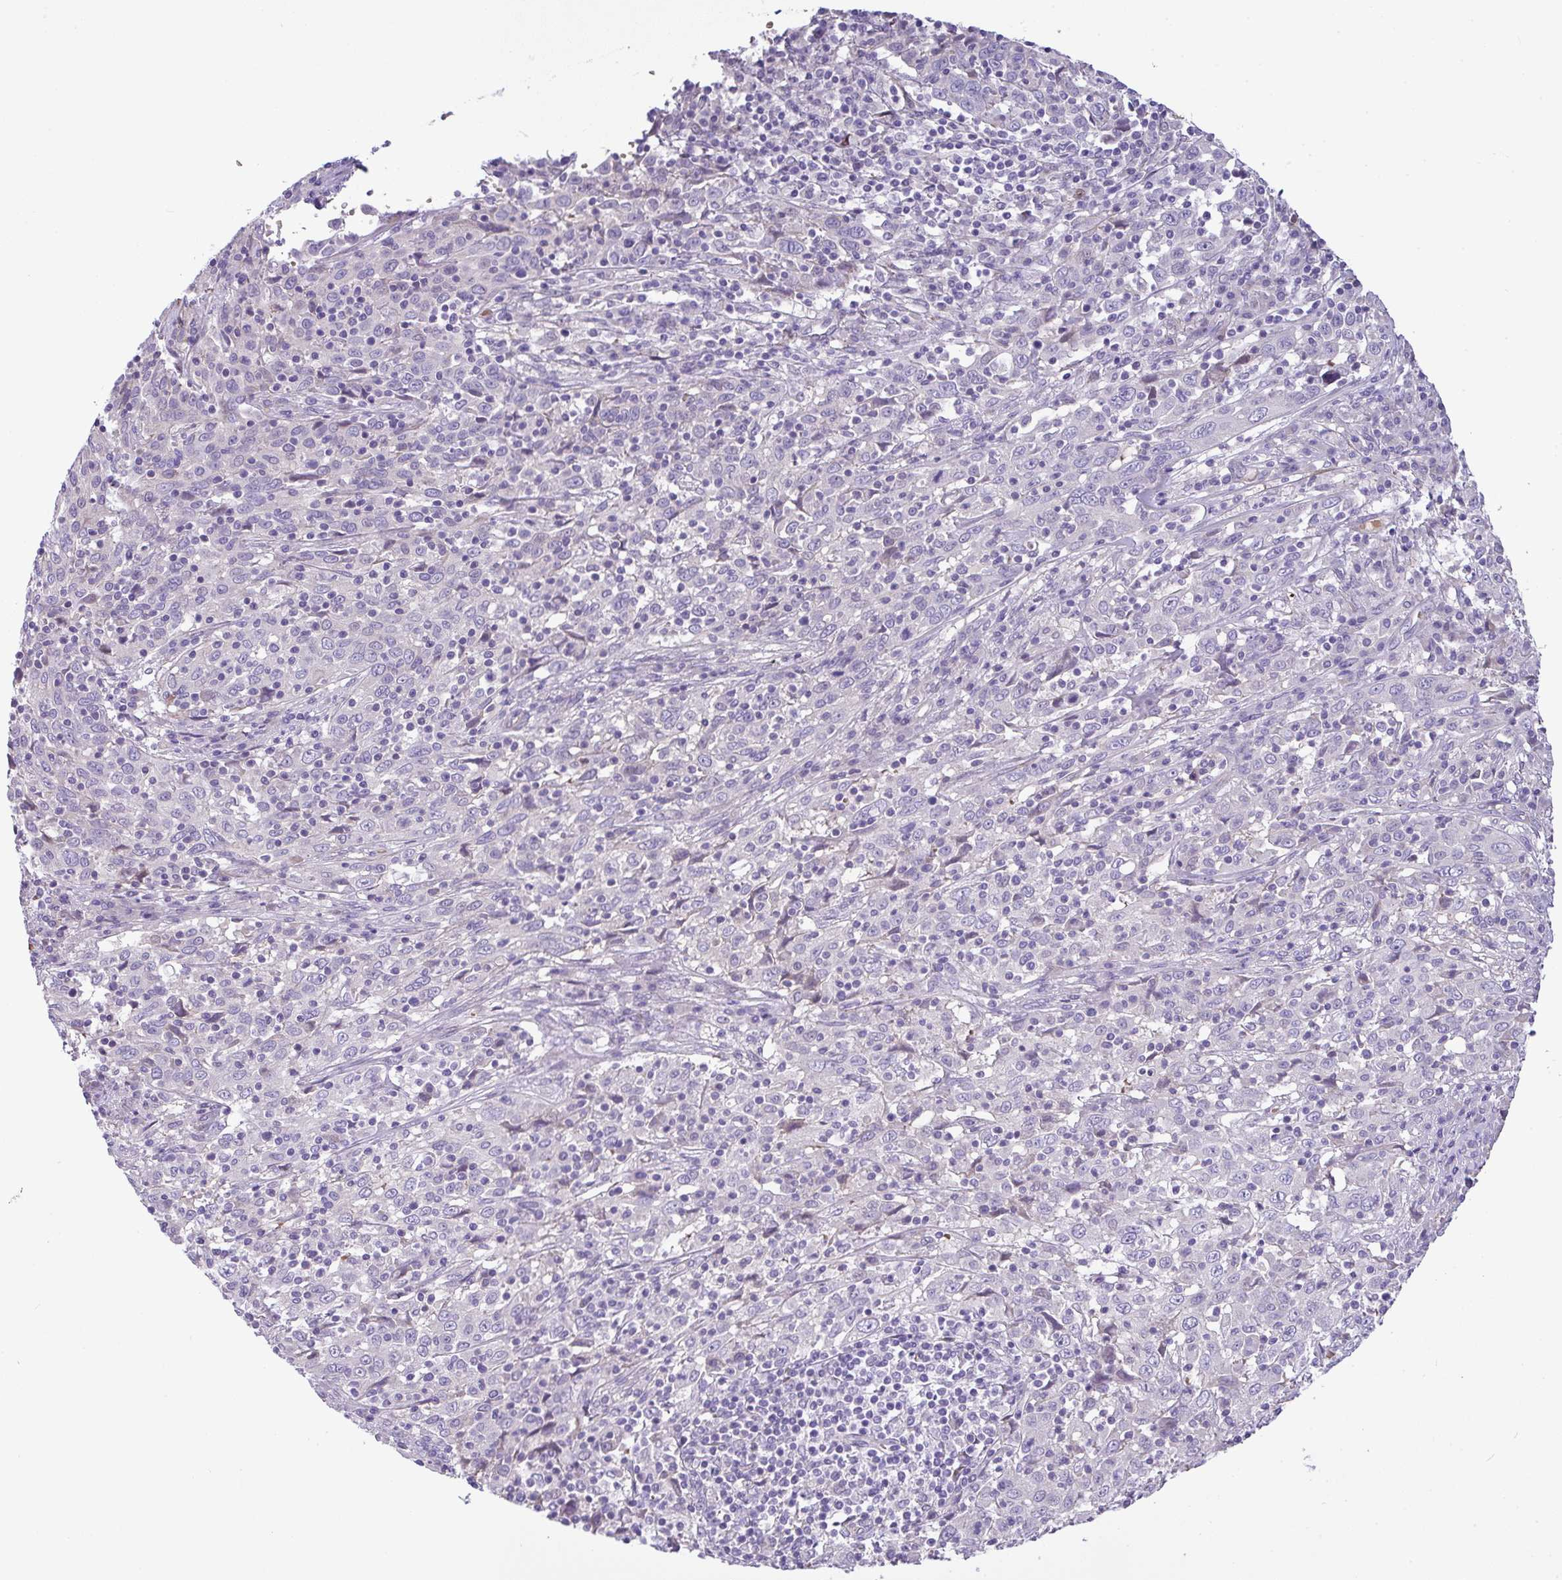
{"staining": {"intensity": "negative", "quantity": "none", "location": "none"}, "tissue": "cervical cancer", "cell_type": "Tumor cells", "image_type": "cancer", "snomed": [{"axis": "morphology", "description": "Squamous cell carcinoma, NOS"}, {"axis": "topography", "description": "Cervix"}], "caption": "Tumor cells are negative for protein expression in human squamous cell carcinoma (cervical).", "gene": "MOCS1", "patient": {"sex": "female", "age": 46}}